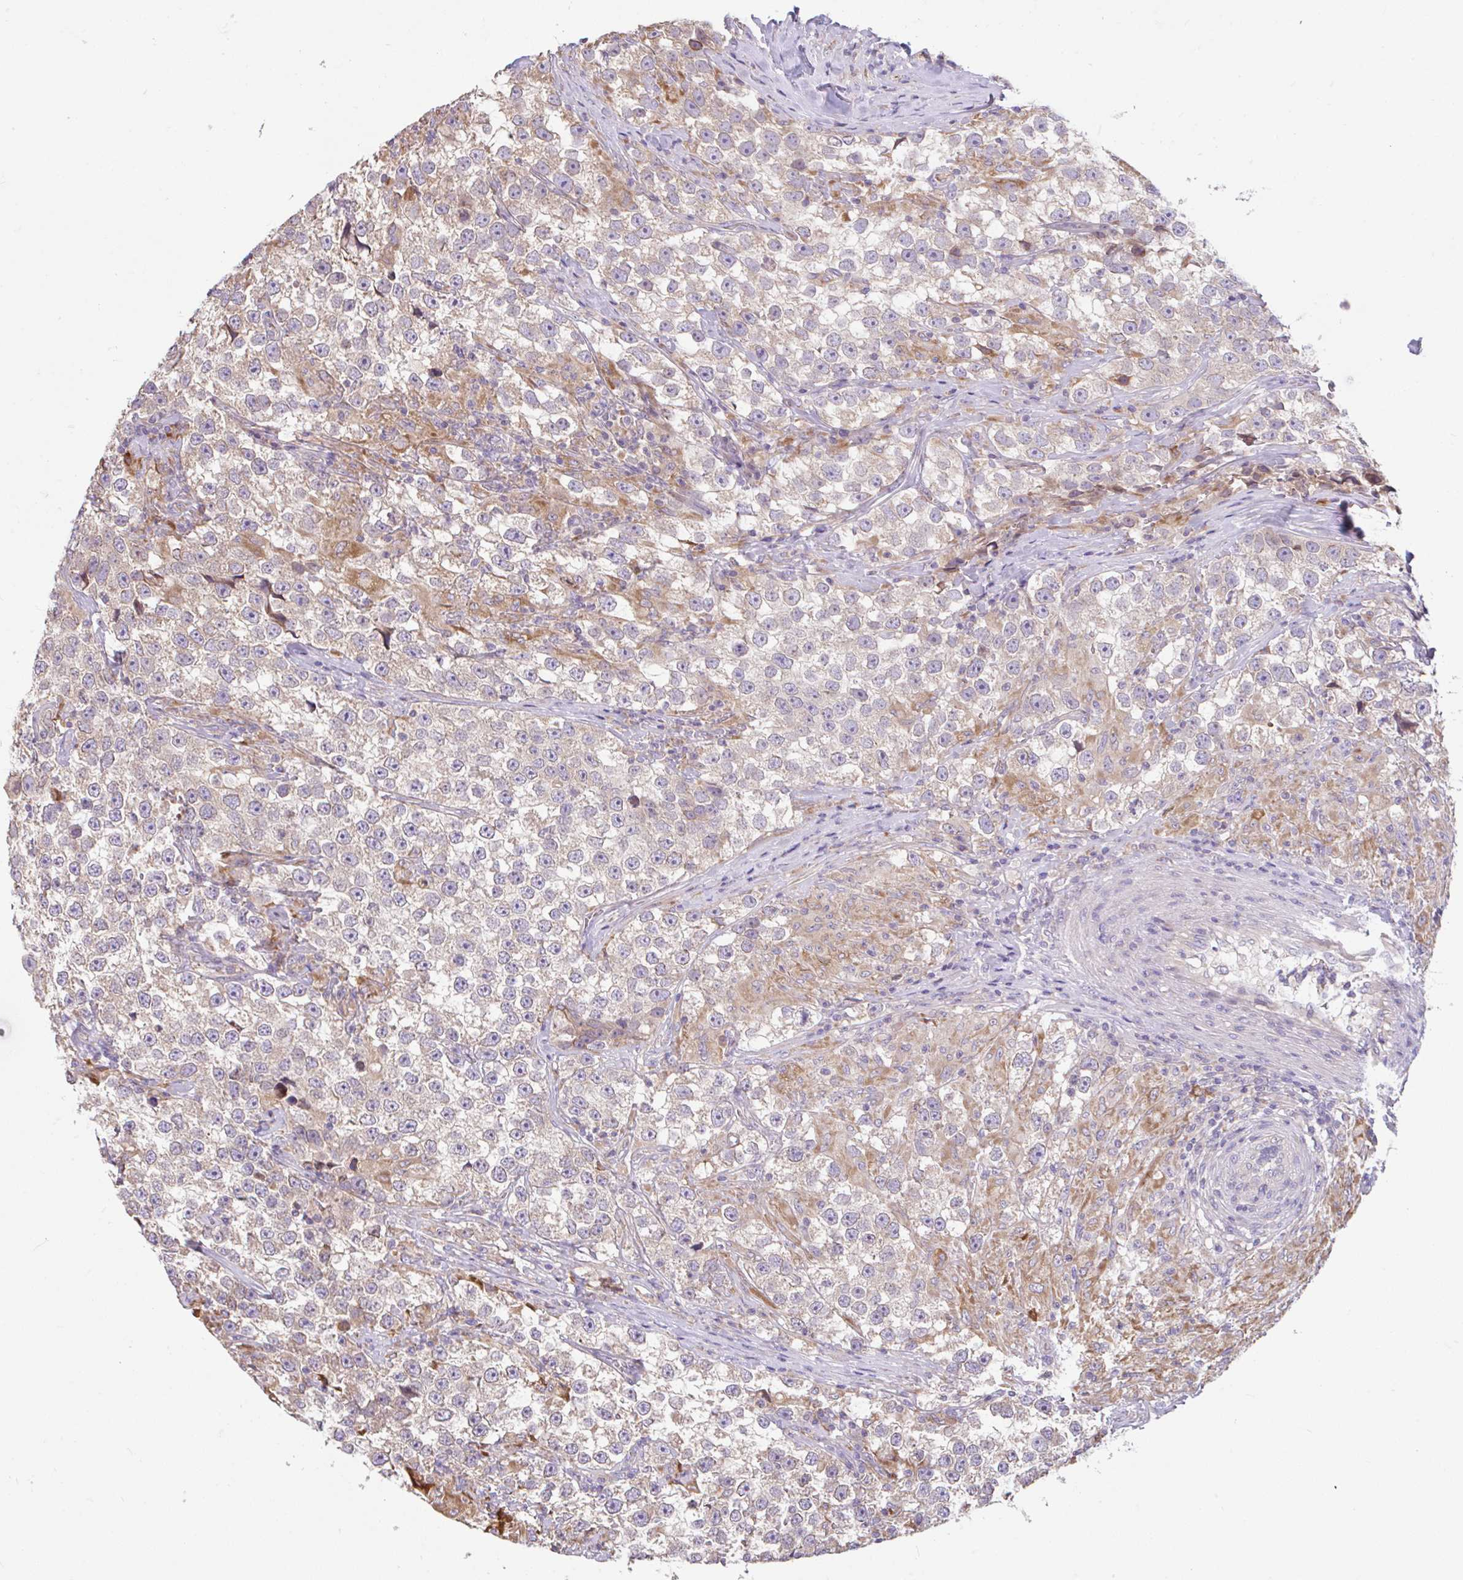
{"staining": {"intensity": "negative", "quantity": "none", "location": "none"}, "tissue": "testis cancer", "cell_type": "Tumor cells", "image_type": "cancer", "snomed": [{"axis": "morphology", "description": "Seminoma, NOS"}, {"axis": "topography", "description": "Testis"}], "caption": "A photomicrograph of testis cancer stained for a protein demonstrates no brown staining in tumor cells.", "gene": "RALBP1", "patient": {"sex": "male", "age": 46}}